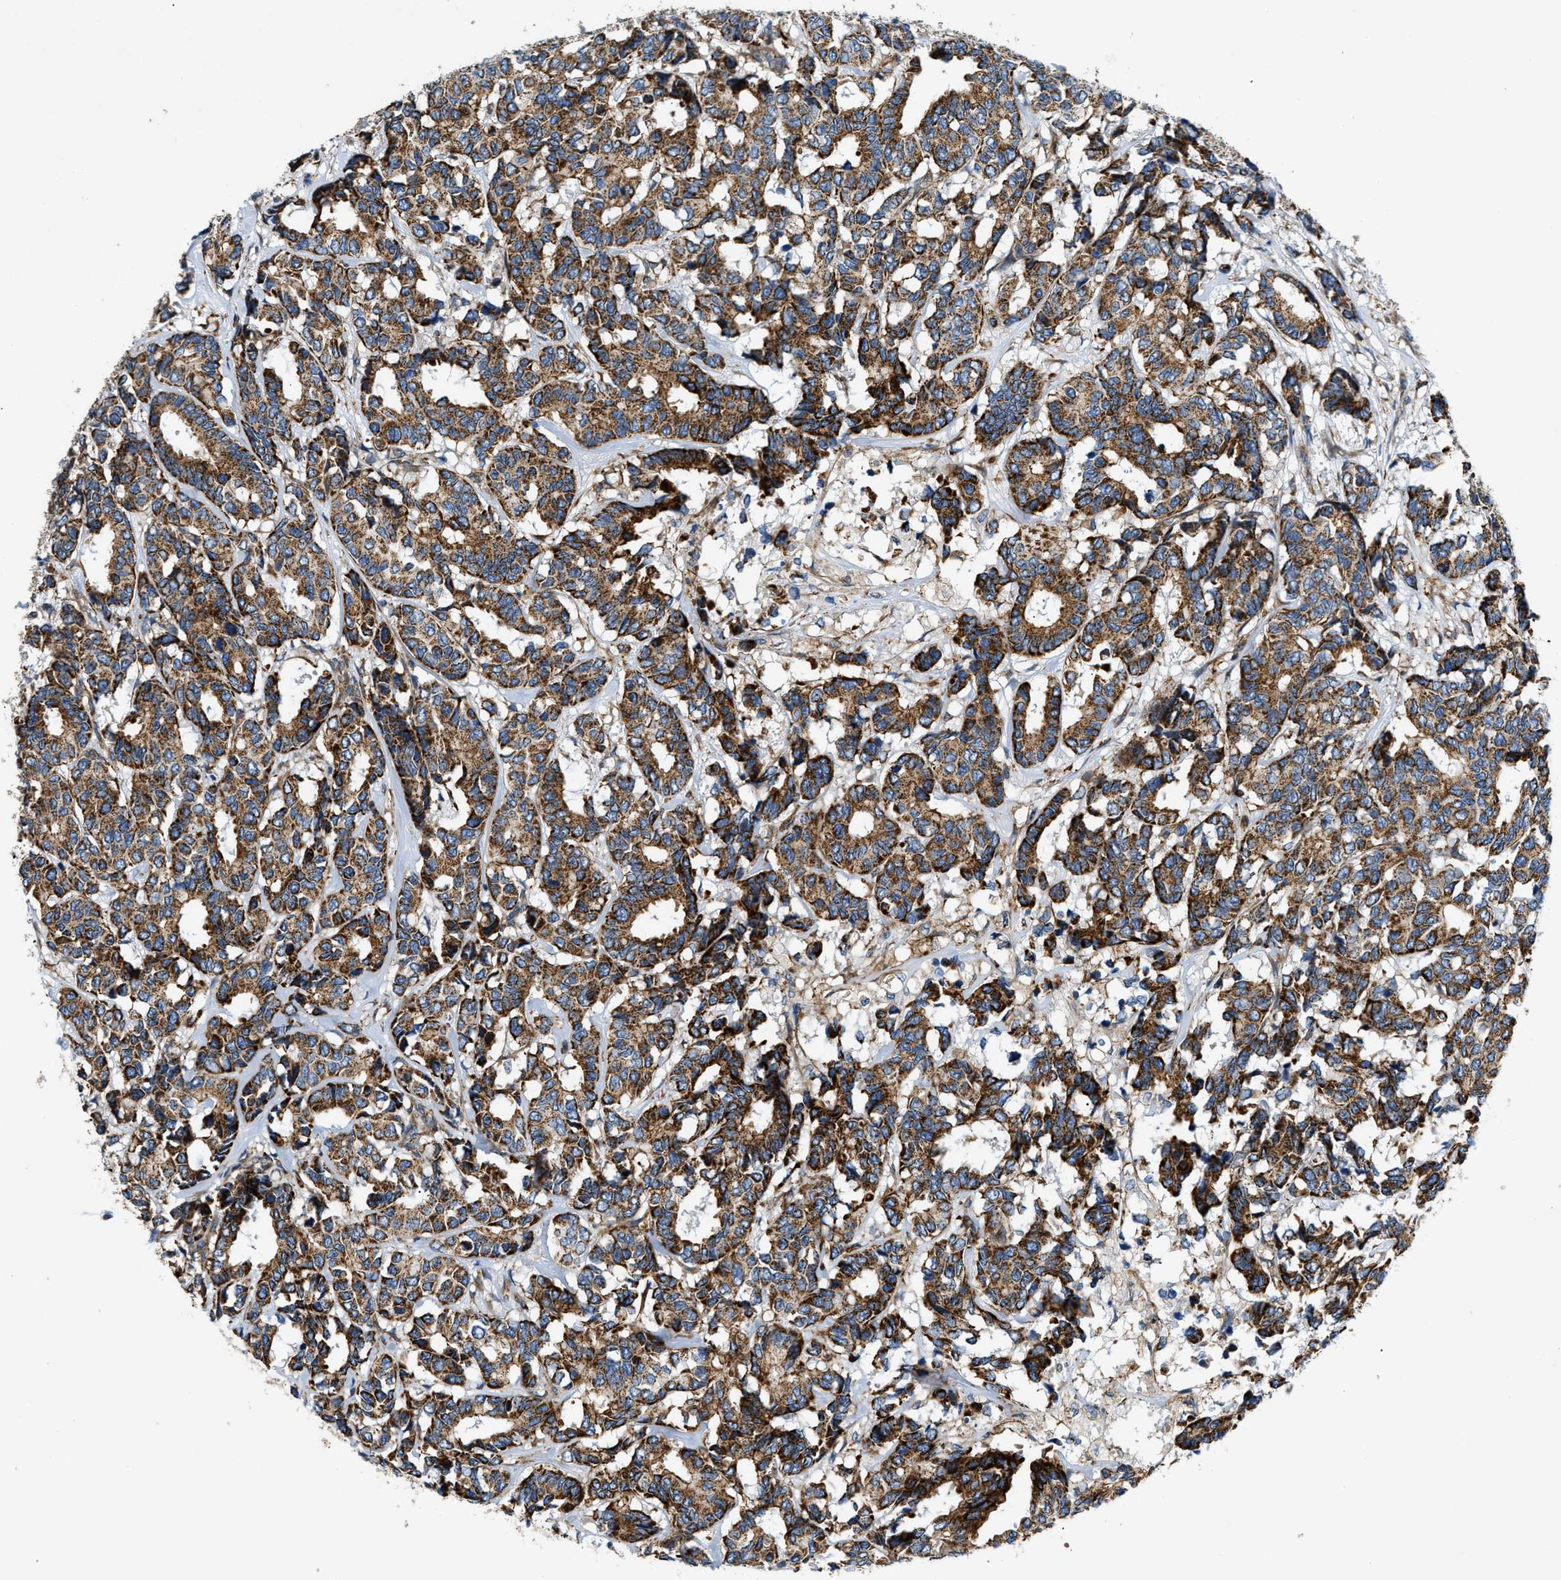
{"staining": {"intensity": "strong", "quantity": ">75%", "location": "cytoplasmic/membranous"}, "tissue": "breast cancer", "cell_type": "Tumor cells", "image_type": "cancer", "snomed": [{"axis": "morphology", "description": "Duct carcinoma"}, {"axis": "topography", "description": "Breast"}], "caption": "Protein staining displays strong cytoplasmic/membranous staining in approximately >75% of tumor cells in breast cancer. The protein is shown in brown color, while the nuclei are stained blue.", "gene": "DHODH", "patient": {"sex": "female", "age": 87}}